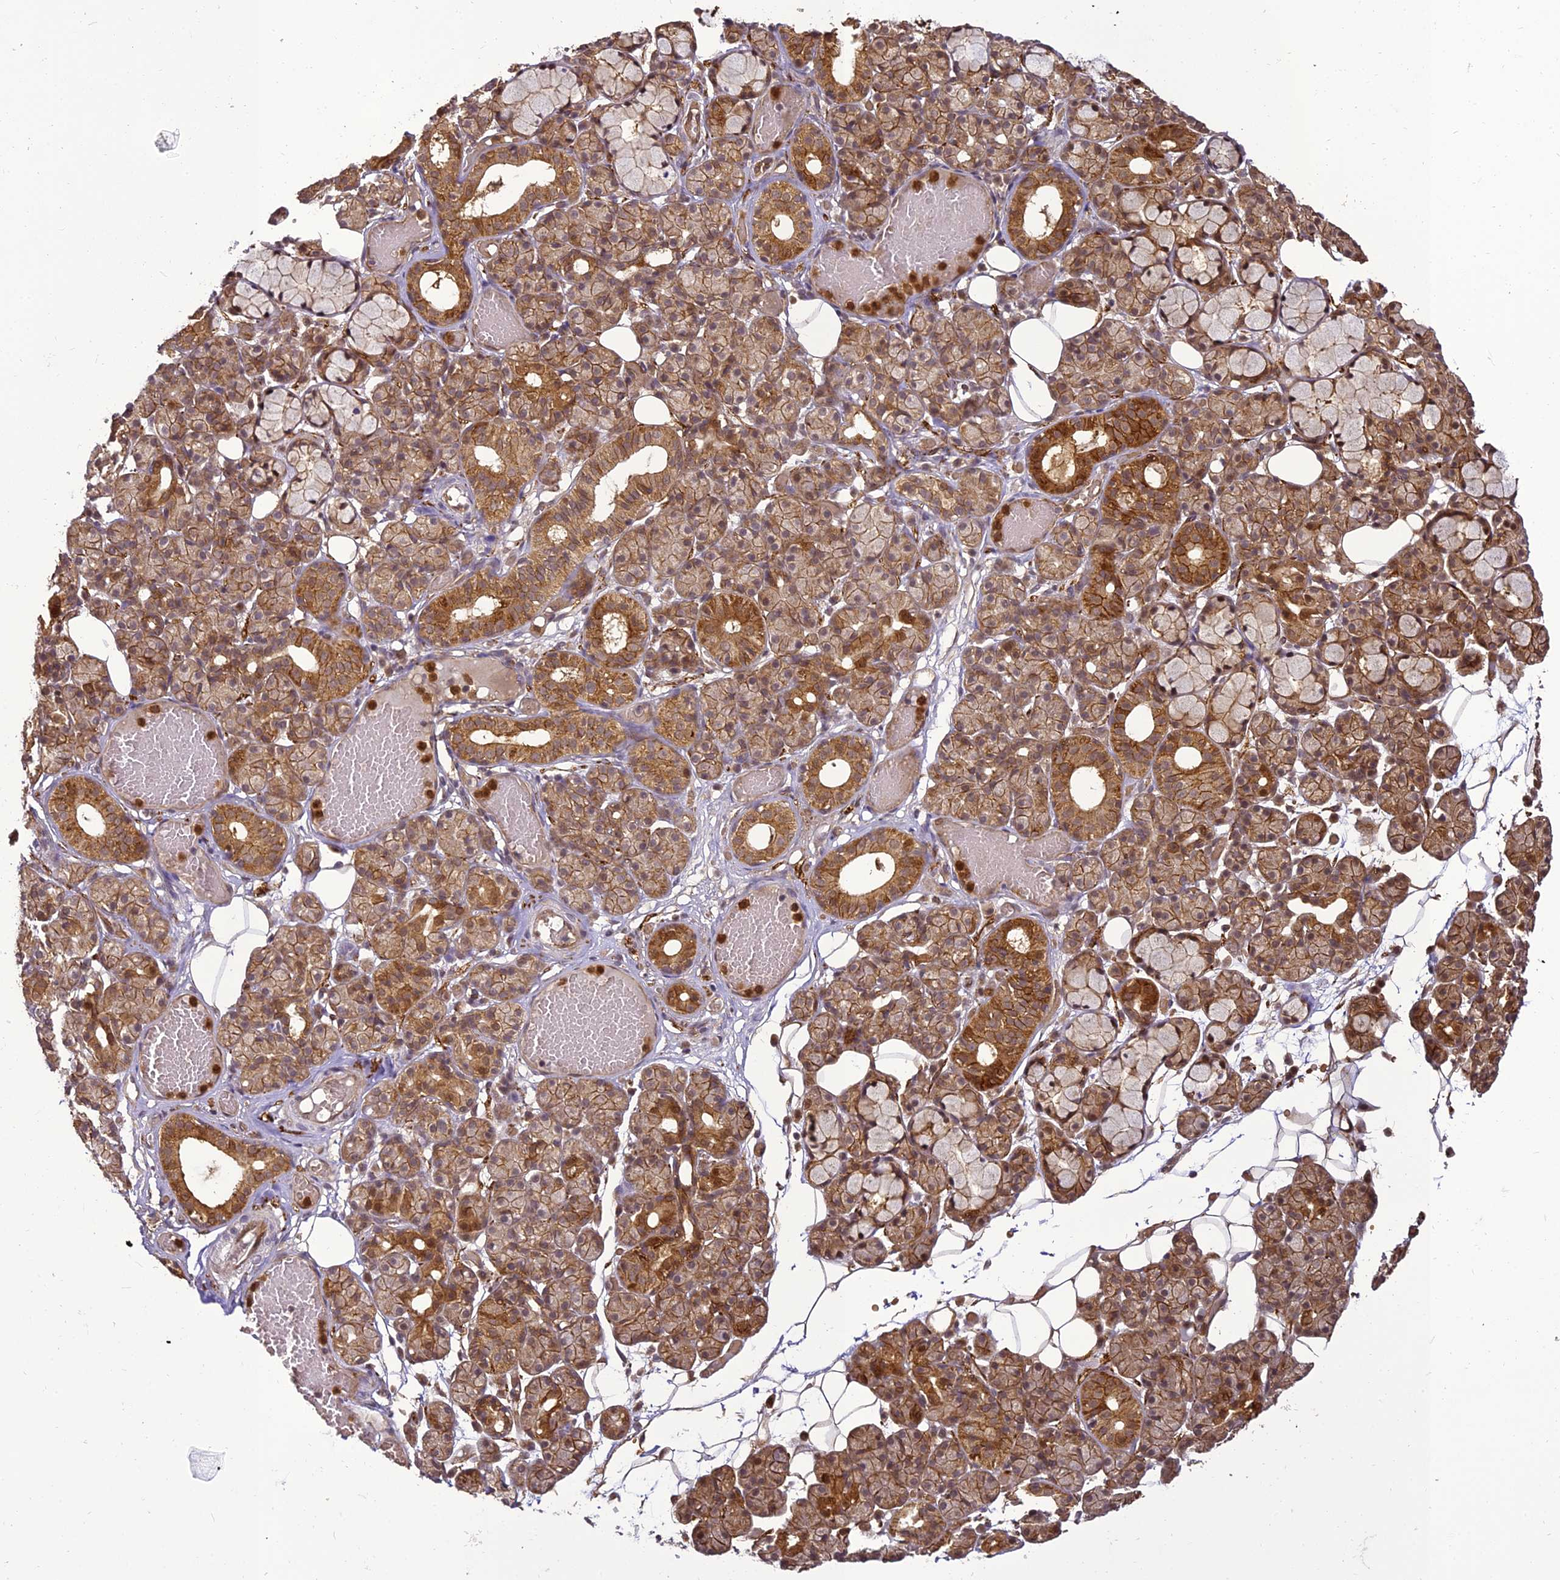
{"staining": {"intensity": "strong", "quantity": "25%-75%", "location": "cytoplasmic/membranous"}, "tissue": "salivary gland", "cell_type": "Glandular cells", "image_type": "normal", "snomed": [{"axis": "morphology", "description": "Normal tissue, NOS"}, {"axis": "topography", "description": "Salivary gland"}], "caption": "IHC (DAB (3,3'-diaminobenzidine)) staining of normal human salivary gland exhibits strong cytoplasmic/membranous protein staining in about 25%-75% of glandular cells.", "gene": "BCDIN3D", "patient": {"sex": "male", "age": 63}}